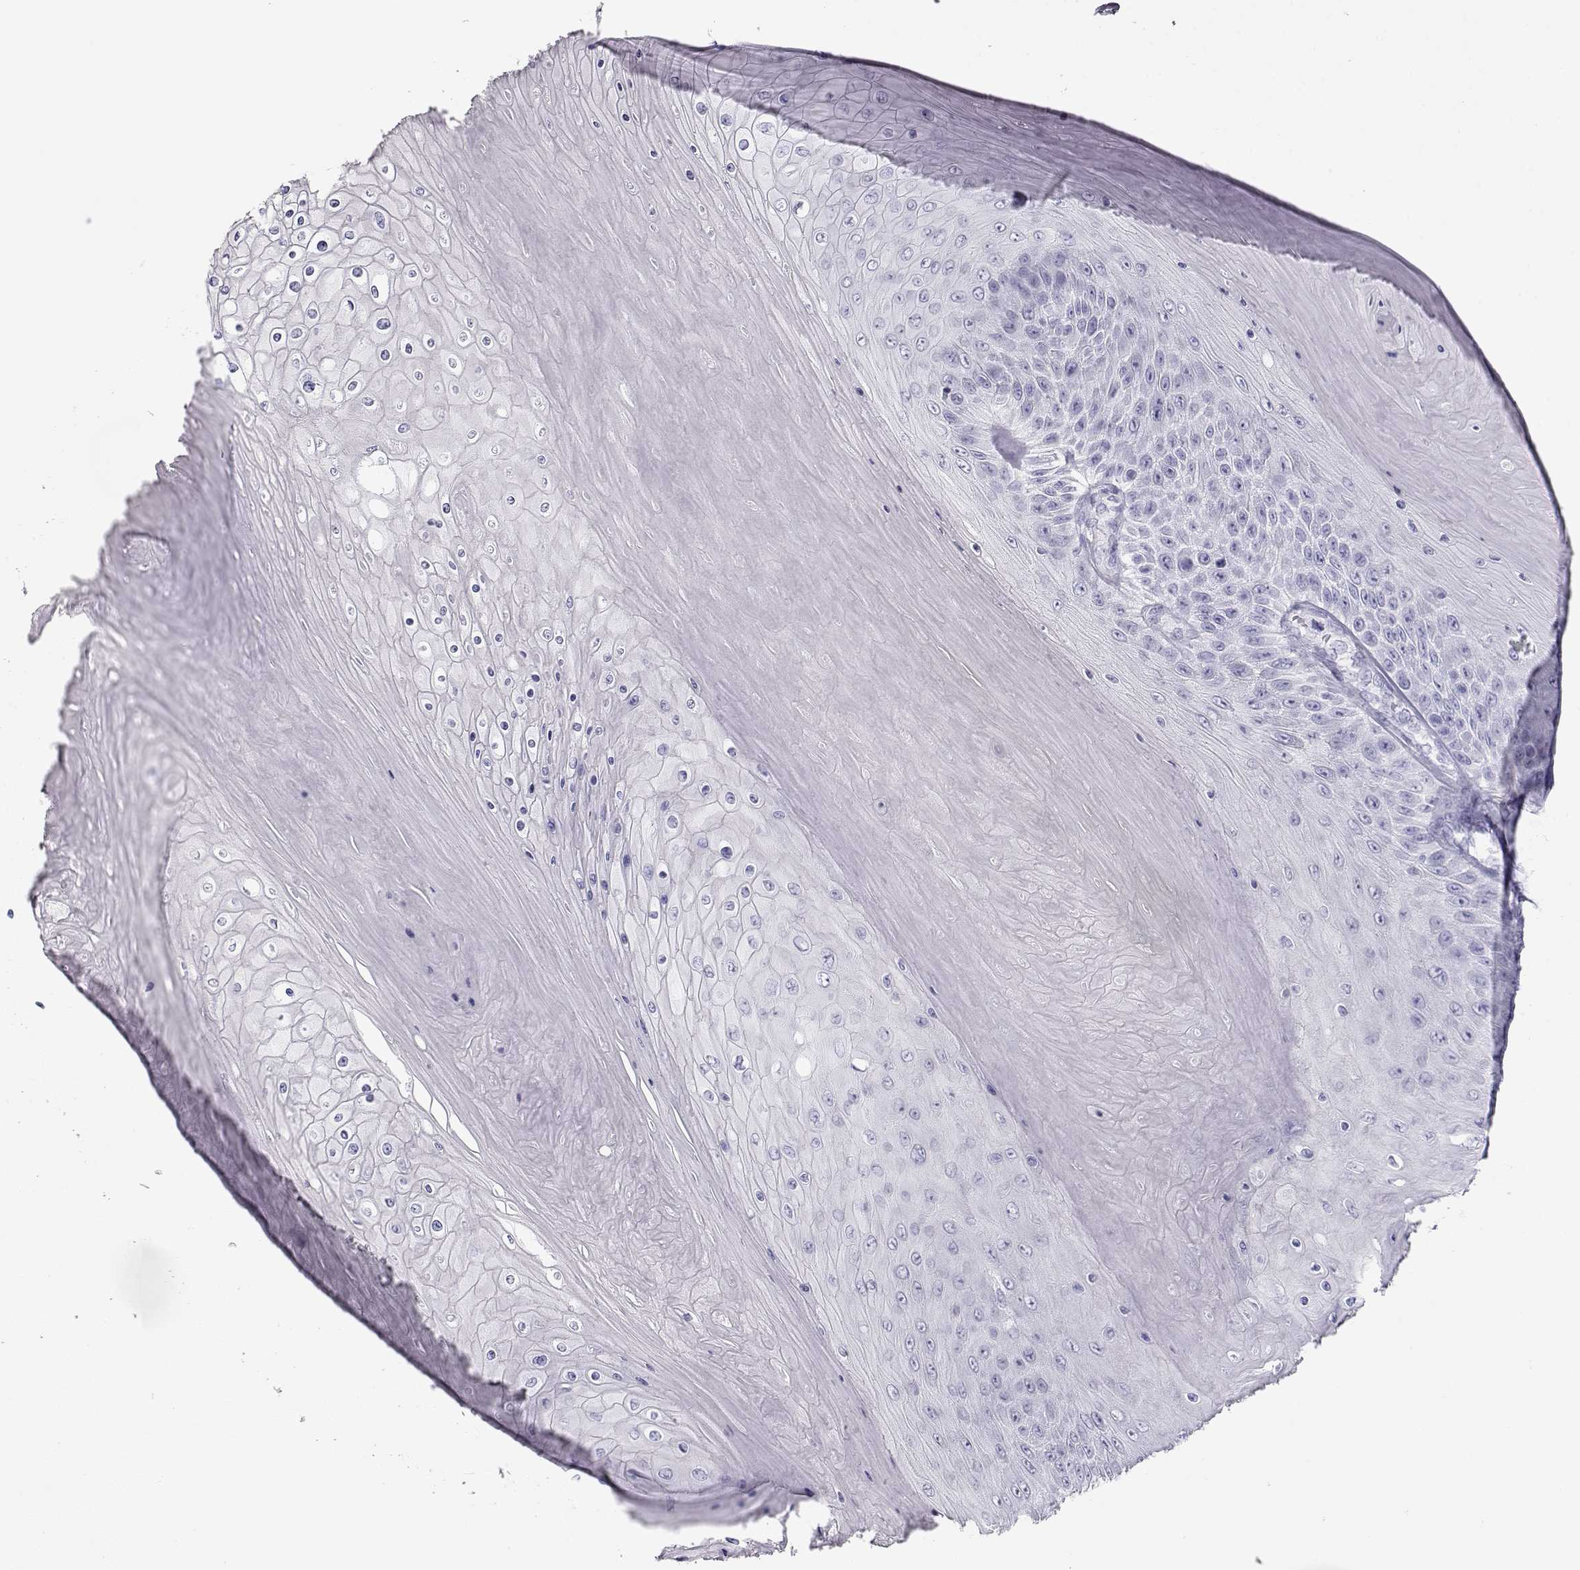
{"staining": {"intensity": "negative", "quantity": "none", "location": "none"}, "tissue": "skin cancer", "cell_type": "Tumor cells", "image_type": "cancer", "snomed": [{"axis": "morphology", "description": "Squamous cell carcinoma, NOS"}, {"axis": "topography", "description": "Skin"}], "caption": "IHC of skin squamous cell carcinoma demonstrates no staining in tumor cells.", "gene": "TKTL1", "patient": {"sex": "male", "age": 62}}